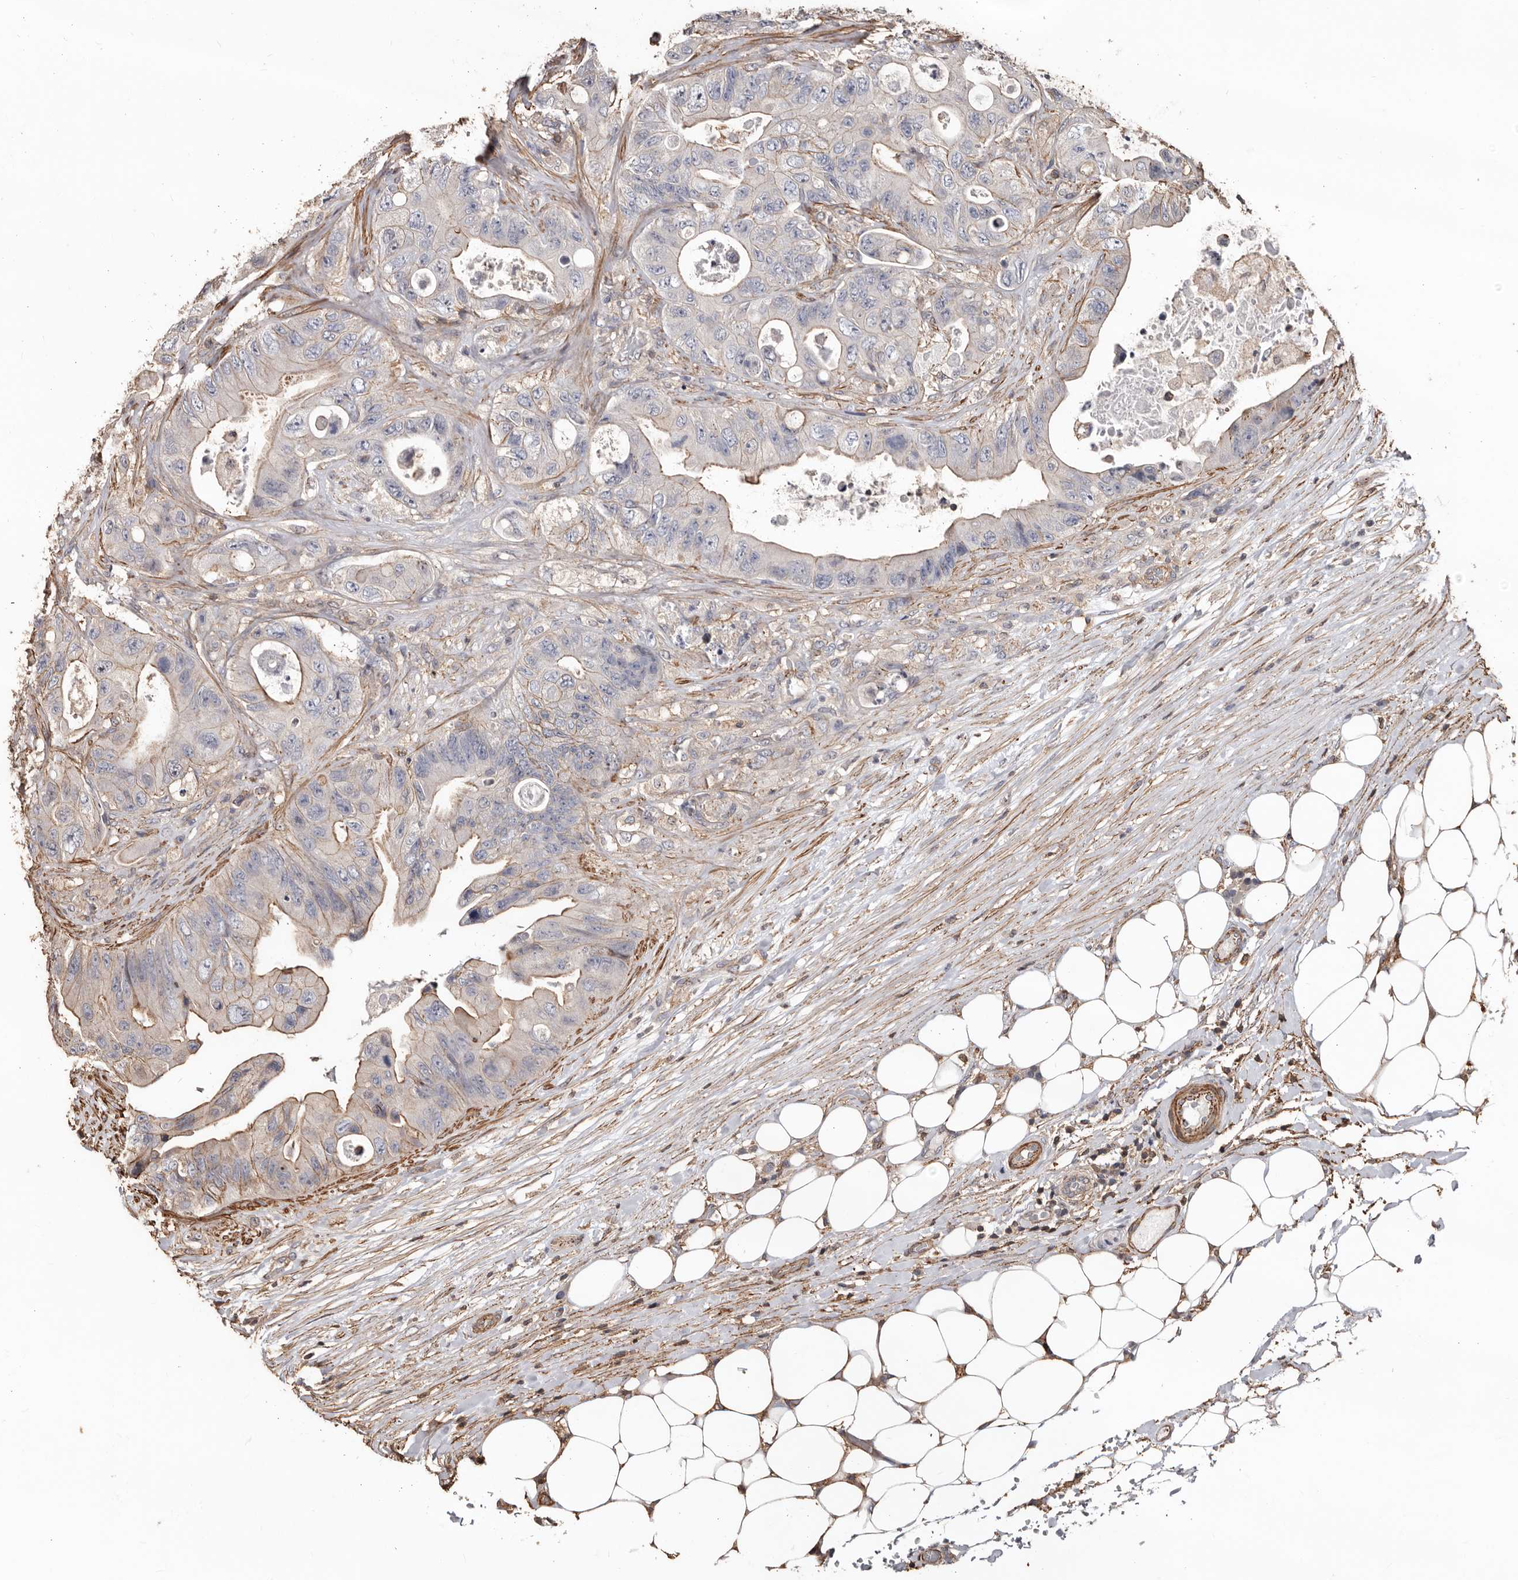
{"staining": {"intensity": "moderate", "quantity": "<25%", "location": "cytoplasmic/membranous"}, "tissue": "colorectal cancer", "cell_type": "Tumor cells", "image_type": "cancer", "snomed": [{"axis": "morphology", "description": "Adenocarcinoma, NOS"}, {"axis": "topography", "description": "Colon"}], "caption": "DAB immunohistochemical staining of adenocarcinoma (colorectal) reveals moderate cytoplasmic/membranous protein staining in approximately <25% of tumor cells. The protein is shown in brown color, while the nuclei are stained blue.", "gene": "GSK3A", "patient": {"sex": "female", "age": 46}}